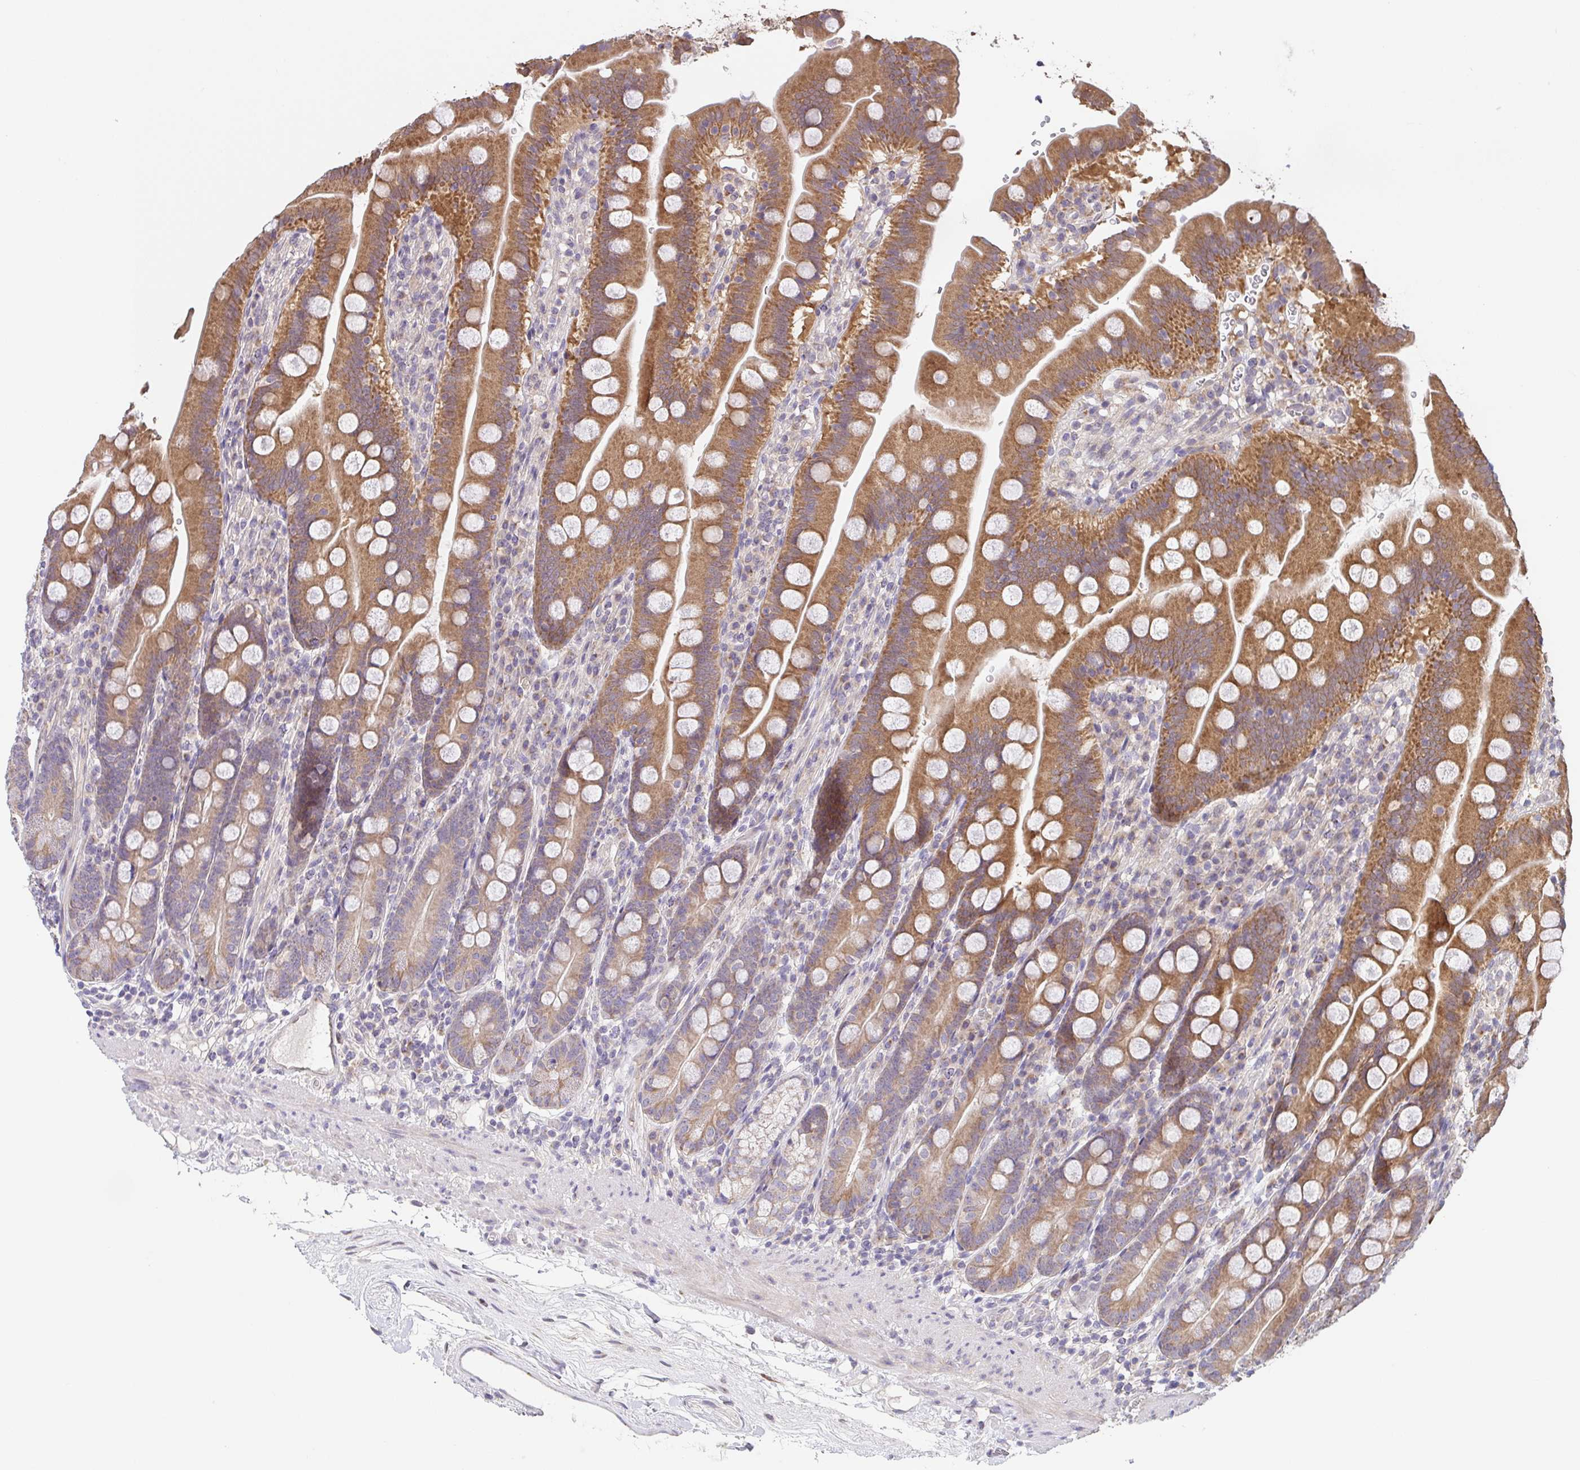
{"staining": {"intensity": "moderate", "quantity": ">75%", "location": "cytoplasmic/membranous"}, "tissue": "duodenum", "cell_type": "Glandular cells", "image_type": "normal", "snomed": [{"axis": "morphology", "description": "Normal tissue, NOS"}, {"axis": "topography", "description": "Duodenum"}], "caption": "There is medium levels of moderate cytoplasmic/membranous positivity in glandular cells of unremarkable duodenum, as demonstrated by immunohistochemical staining (brown color).", "gene": "TSPAN31", "patient": {"sex": "female", "age": 67}}